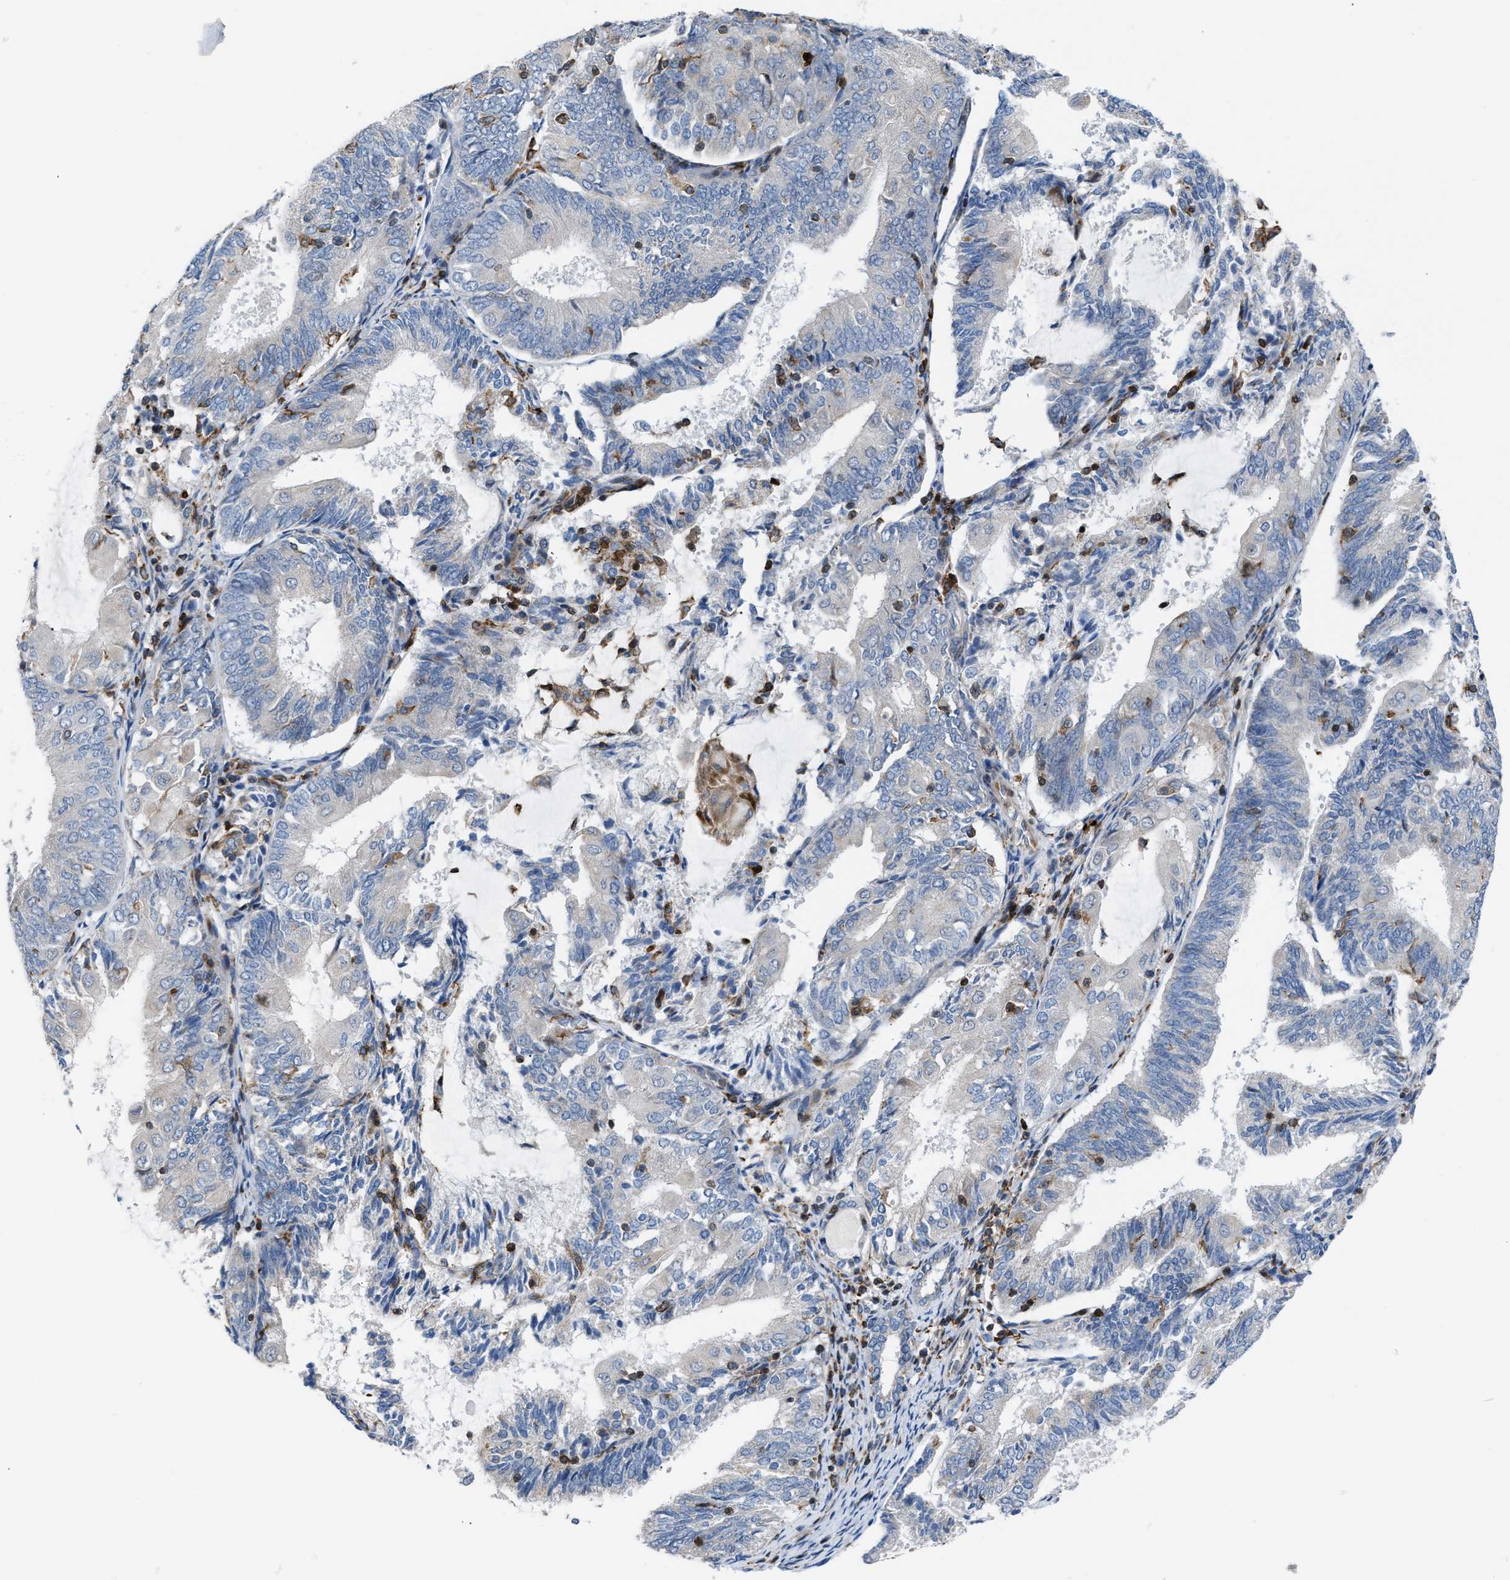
{"staining": {"intensity": "negative", "quantity": "none", "location": "none"}, "tissue": "endometrial cancer", "cell_type": "Tumor cells", "image_type": "cancer", "snomed": [{"axis": "morphology", "description": "Adenocarcinoma, NOS"}, {"axis": "topography", "description": "Endometrium"}], "caption": "Immunohistochemical staining of endometrial cancer (adenocarcinoma) demonstrates no significant positivity in tumor cells. (Brightfield microscopy of DAB IHC at high magnification).", "gene": "ATP9A", "patient": {"sex": "female", "age": 81}}